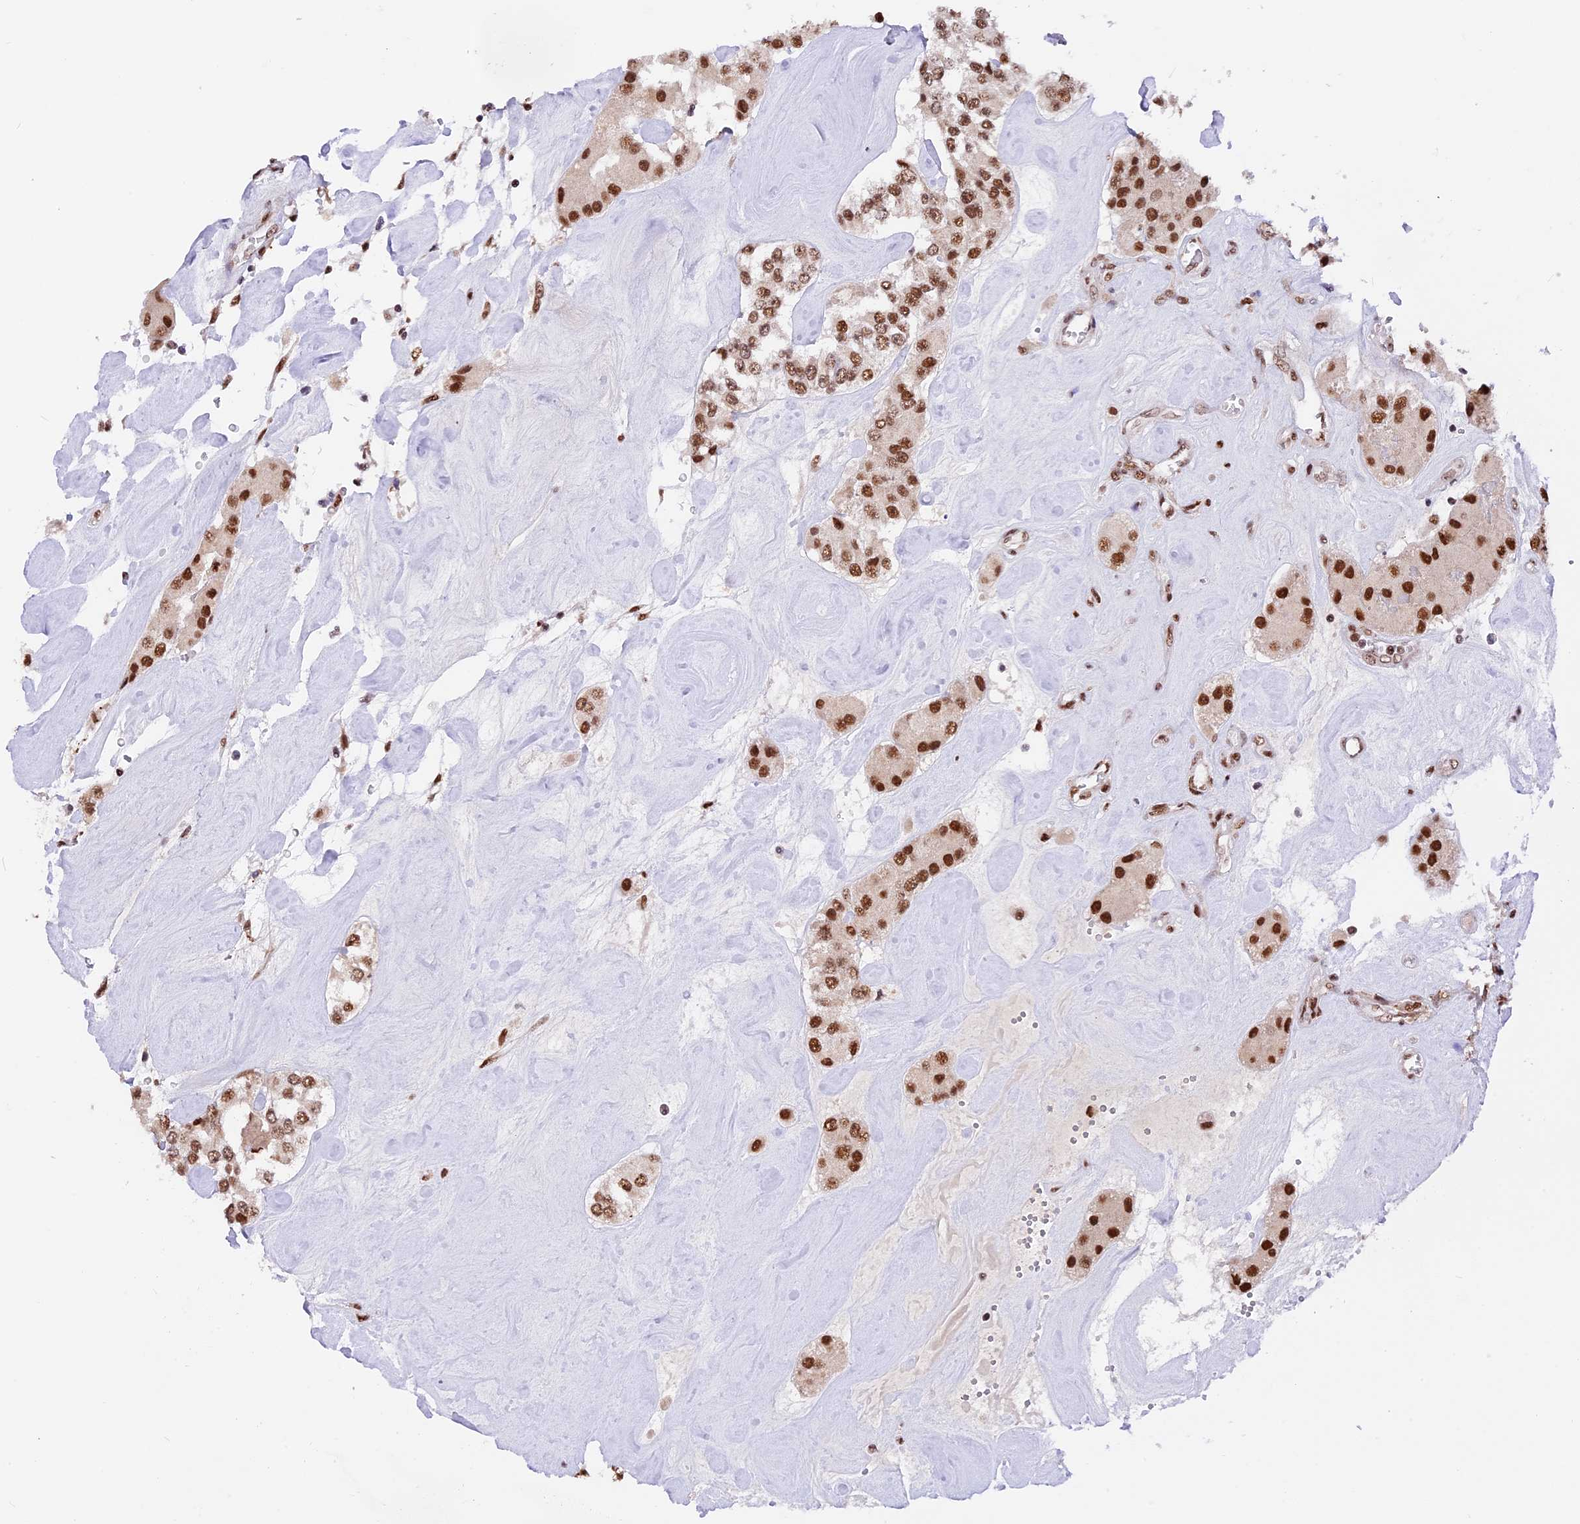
{"staining": {"intensity": "moderate", "quantity": ">75%", "location": "nuclear"}, "tissue": "carcinoid", "cell_type": "Tumor cells", "image_type": "cancer", "snomed": [{"axis": "morphology", "description": "Carcinoid, malignant, NOS"}, {"axis": "topography", "description": "Pancreas"}], "caption": "This micrograph shows carcinoid stained with immunohistochemistry to label a protein in brown. The nuclear of tumor cells show moderate positivity for the protein. Nuclei are counter-stained blue.", "gene": "RAMAC", "patient": {"sex": "male", "age": 41}}